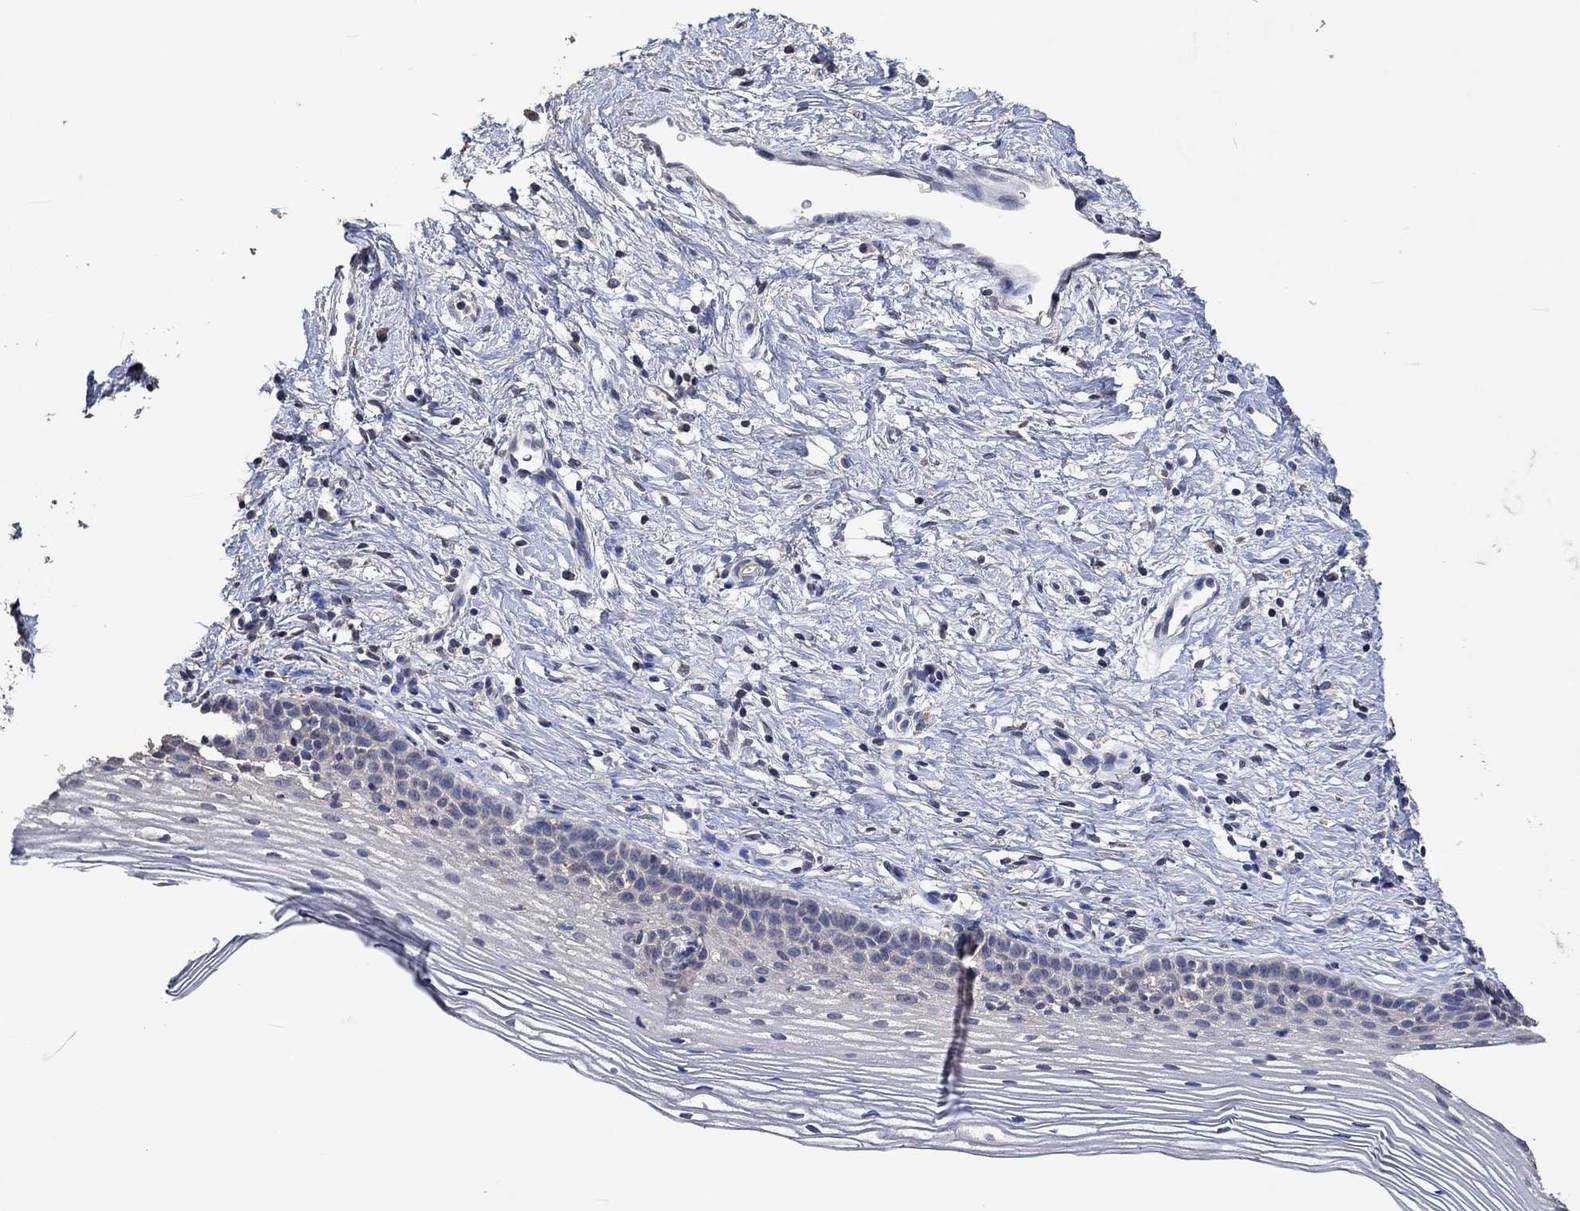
{"staining": {"intensity": "negative", "quantity": "none", "location": "none"}, "tissue": "cervix", "cell_type": "Glandular cells", "image_type": "normal", "snomed": [{"axis": "morphology", "description": "Normal tissue, NOS"}, {"axis": "topography", "description": "Cervix"}], "caption": "Human cervix stained for a protein using IHC shows no staining in glandular cells.", "gene": "PTPN20", "patient": {"sex": "female", "age": 39}}